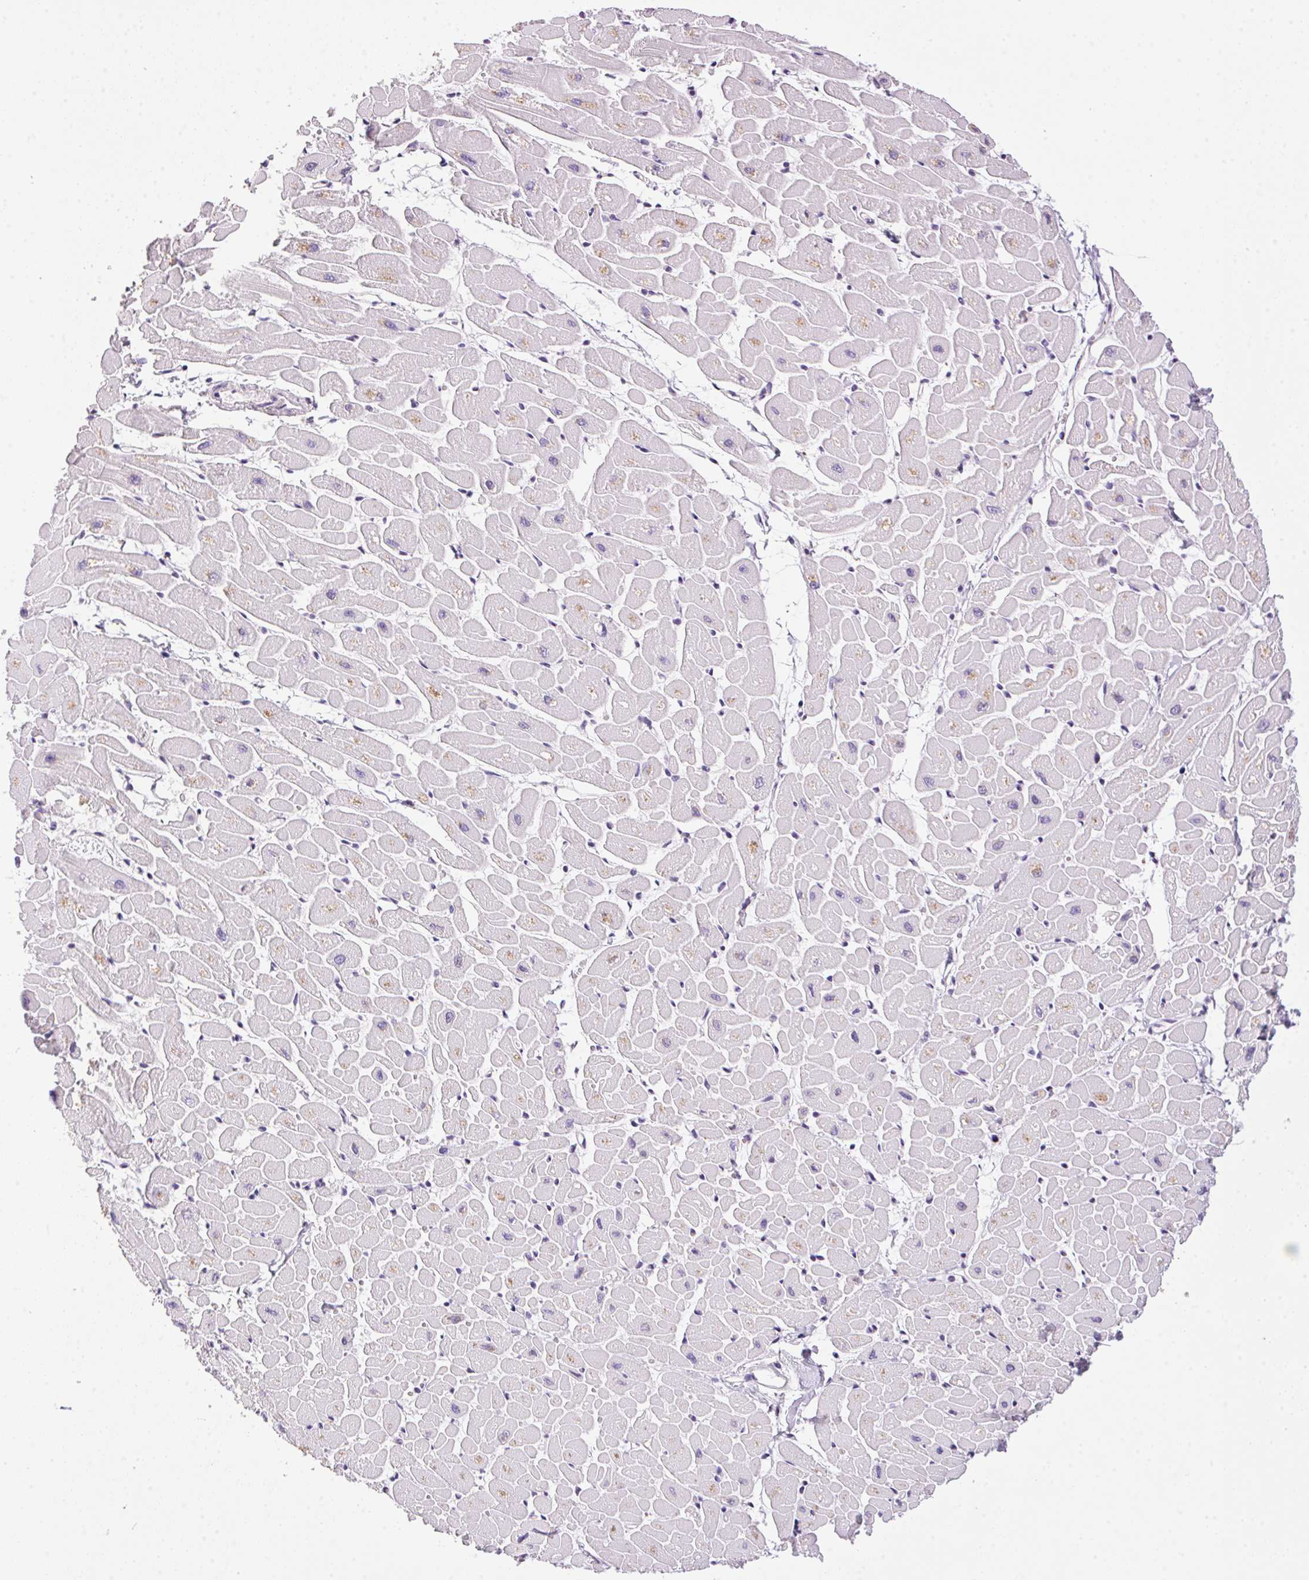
{"staining": {"intensity": "negative", "quantity": "none", "location": "none"}, "tissue": "heart muscle", "cell_type": "Cardiomyocytes", "image_type": "normal", "snomed": [{"axis": "morphology", "description": "Normal tissue, NOS"}, {"axis": "topography", "description": "Heart"}], "caption": "Immunohistochemistry (IHC) micrograph of normal heart muscle stained for a protein (brown), which displays no positivity in cardiomyocytes. The staining is performed using DAB brown chromogen with nuclei counter-stained in using hematoxylin.", "gene": "TMEM88B", "patient": {"sex": "male", "age": 57}}